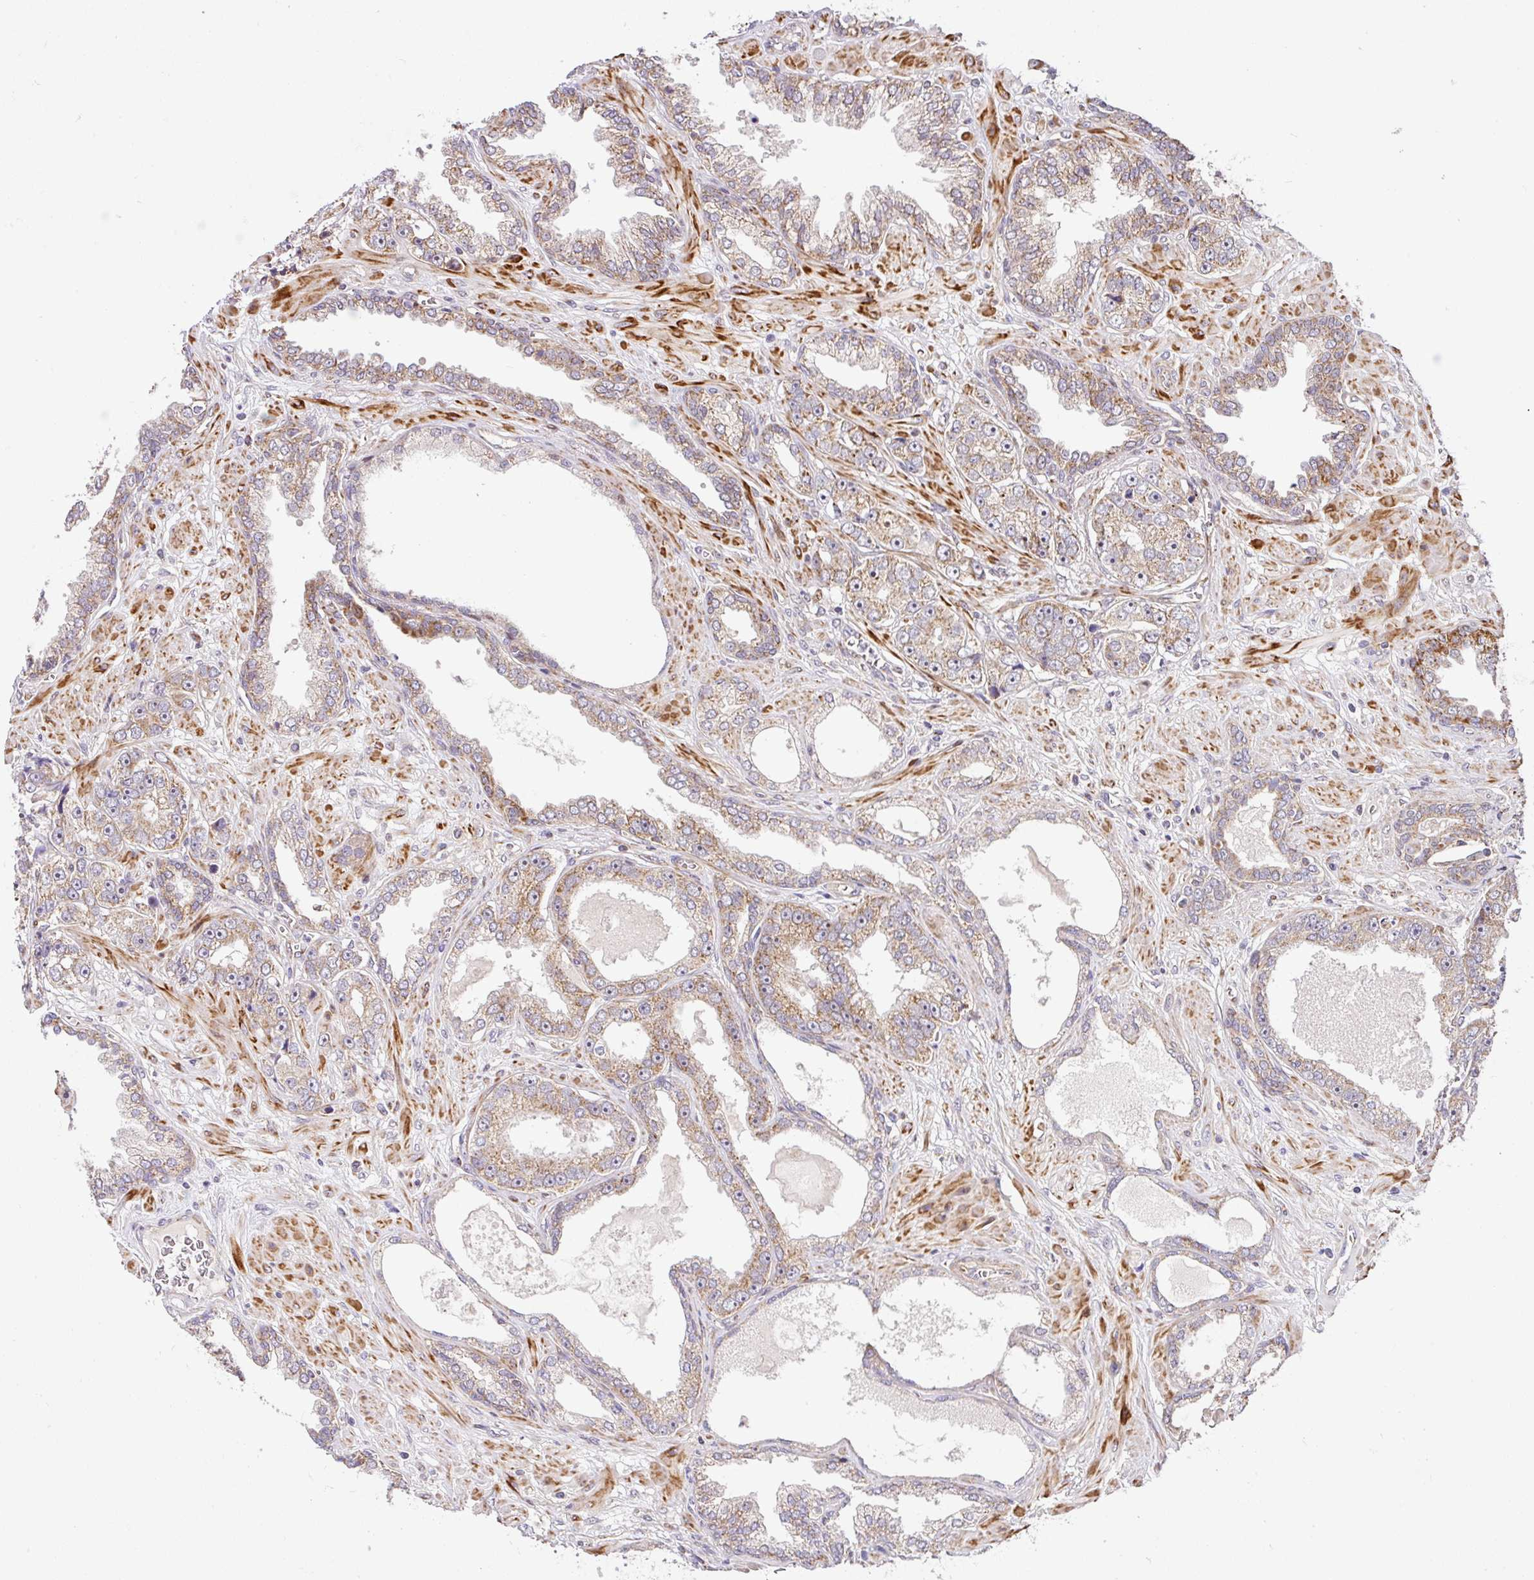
{"staining": {"intensity": "moderate", "quantity": "<25%", "location": "cytoplasmic/membranous"}, "tissue": "prostate cancer", "cell_type": "Tumor cells", "image_type": "cancer", "snomed": [{"axis": "morphology", "description": "Adenocarcinoma, High grade"}, {"axis": "topography", "description": "Prostate"}], "caption": "Prostate adenocarcinoma (high-grade) stained with a protein marker demonstrates moderate staining in tumor cells.", "gene": "SARS2", "patient": {"sex": "male", "age": 71}}